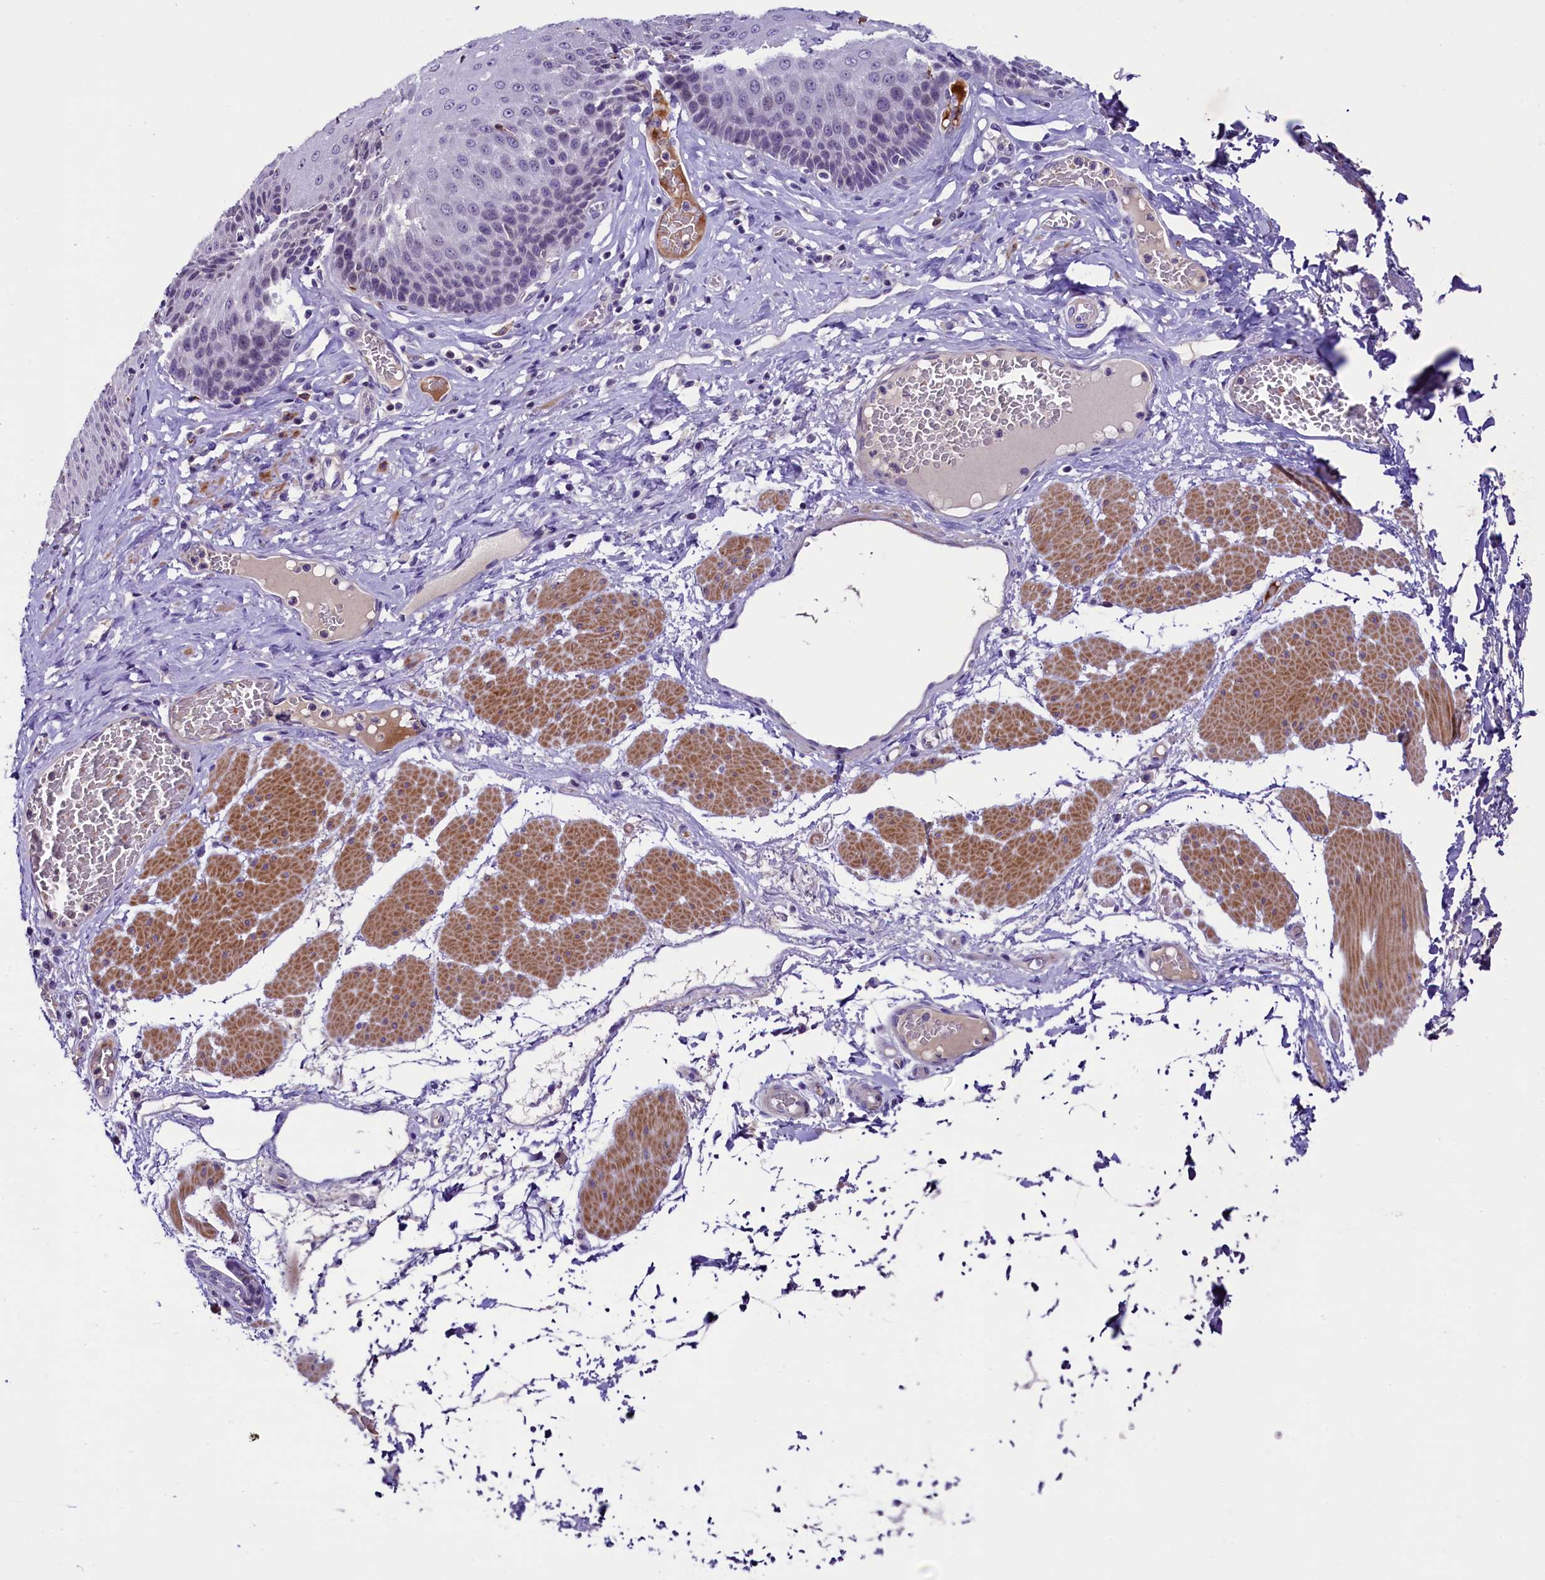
{"staining": {"intensity": "negative", "quantity": "none", "location": "none"}, "tissue": "esophagus", "cell_type": "Squamous epithelial cells", "image_type": "normal", "snomed": [{"axis": "morphology", "description": "Normal tissue, NOS"}, {"axis": "topography", "description": "Esophagus"}], "caption": "Immunohistochemistry (IHC) micrograph of benign human esophagus stained for a protein (brown), which exhibits no staining in squamous epithelial cells.", "gene": "MEX3B", "patient": {"sex": "male", "age": 60}}